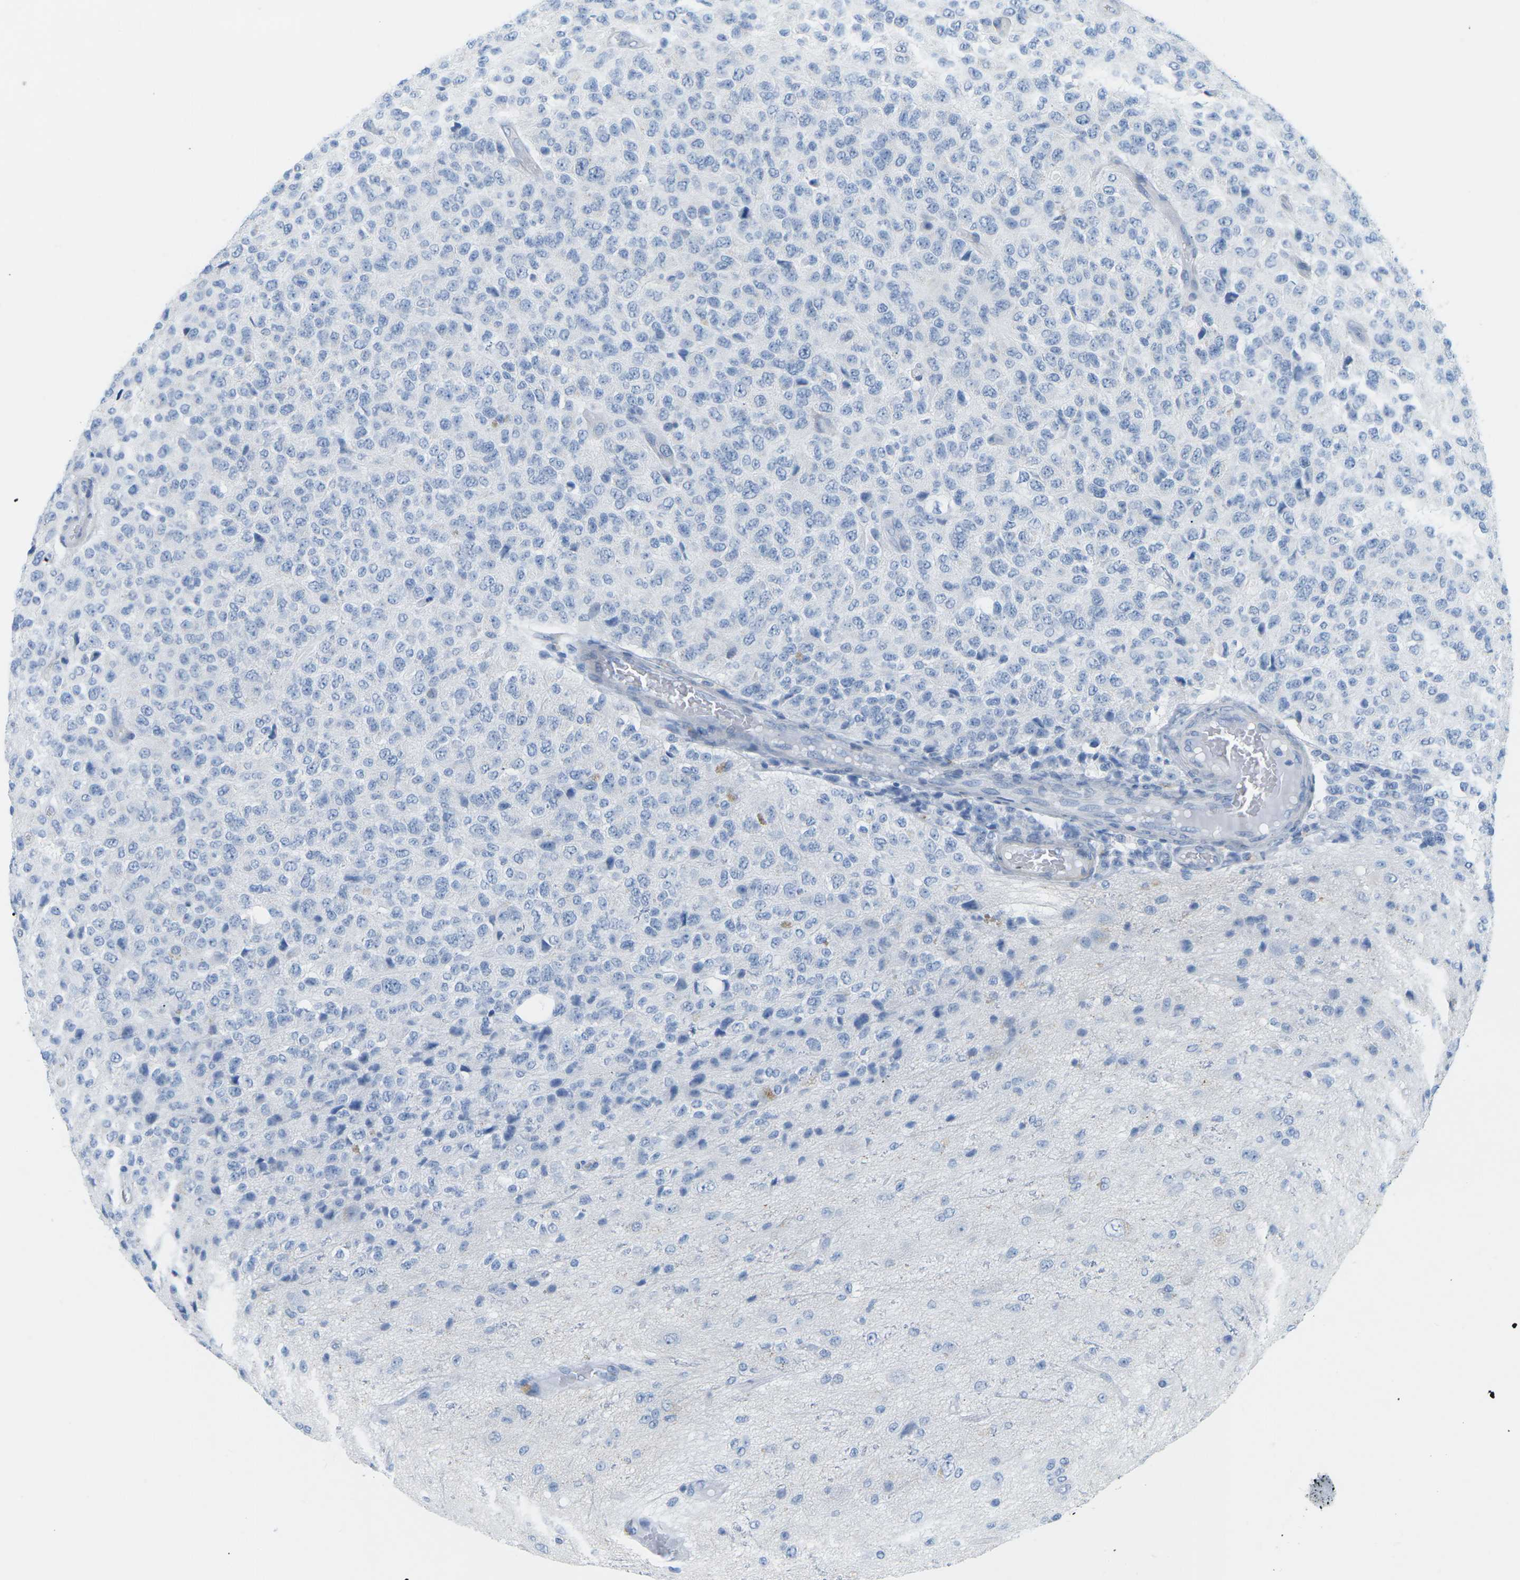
{"staining": {"intensity": "negative", "quantity": "none", "location": "none"}, "tissue": "glioma", "cell_type": "Tumor cells", "image_type": "cancer", "snomed": [{"axis": "morphology", "description": "Glioma, malignant, High grade"}, {"axis": "topography", "description": "pancreas cauda"}], "caption": "Malignant glioma (high-grade) stained for a protein using immunohistochemistry (IHC) shows no expression tumor cells.", "gene": "HLTF", "patient": {"sex": "male", "age": 60}}